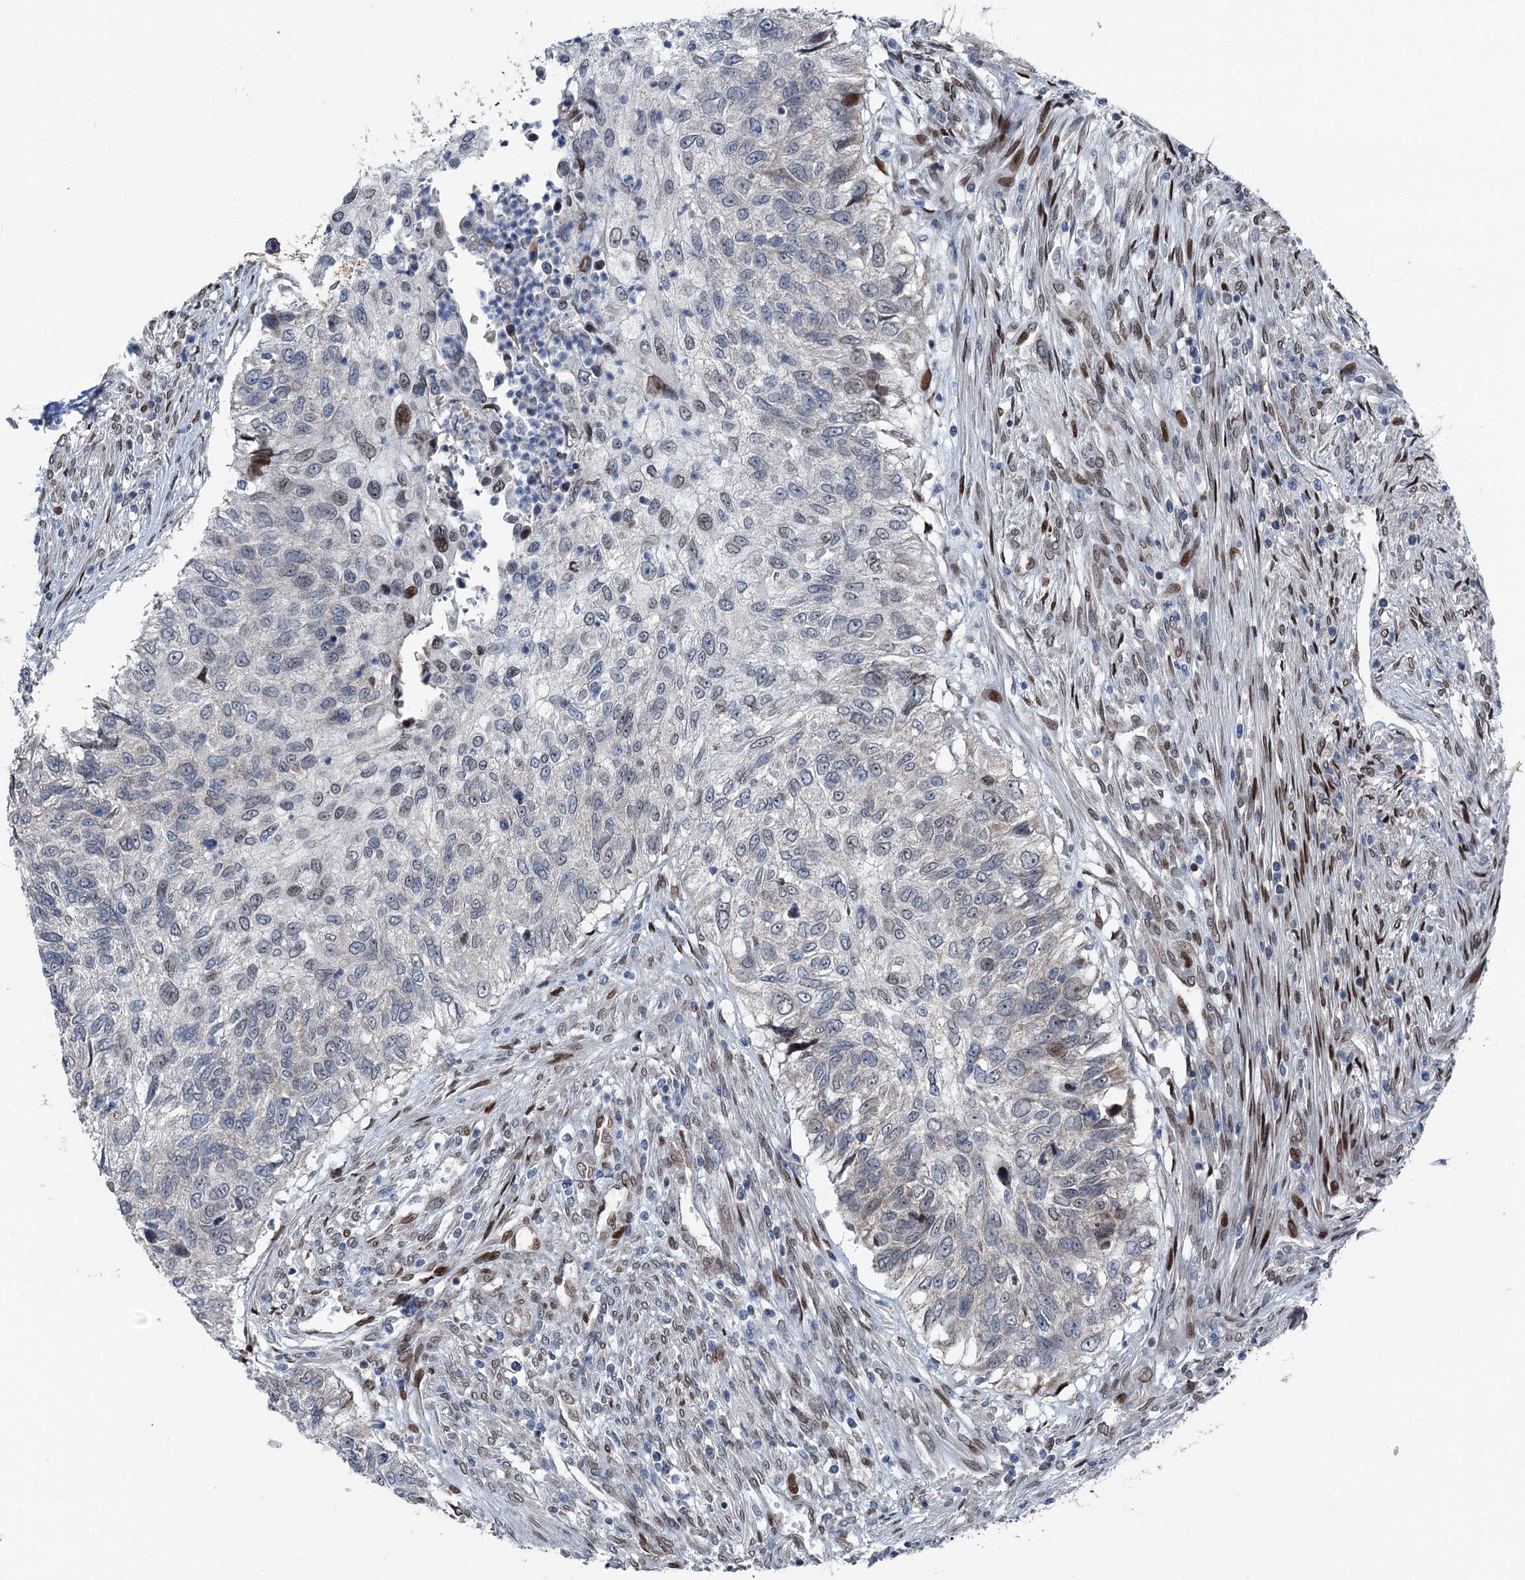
{"staining": {"intensity": "negative", "quantity": "none", "location": "none"}, "tissue": "urothelial cancer", "cell_type": "Tumor cells", "image_type": "cancer", "snomed": [{"axis": "morphology", "description": "Urothelial carcinoma, High grade"}, {"axis": "topography", "description": "Urinary bladder"}], "caption": "DAB immunohistochemical staining of human urothelial cancer reveals no significant expression in tumor cells.", "gene": "MRPL14", "patient": {"sex": "female", "age": 60}}